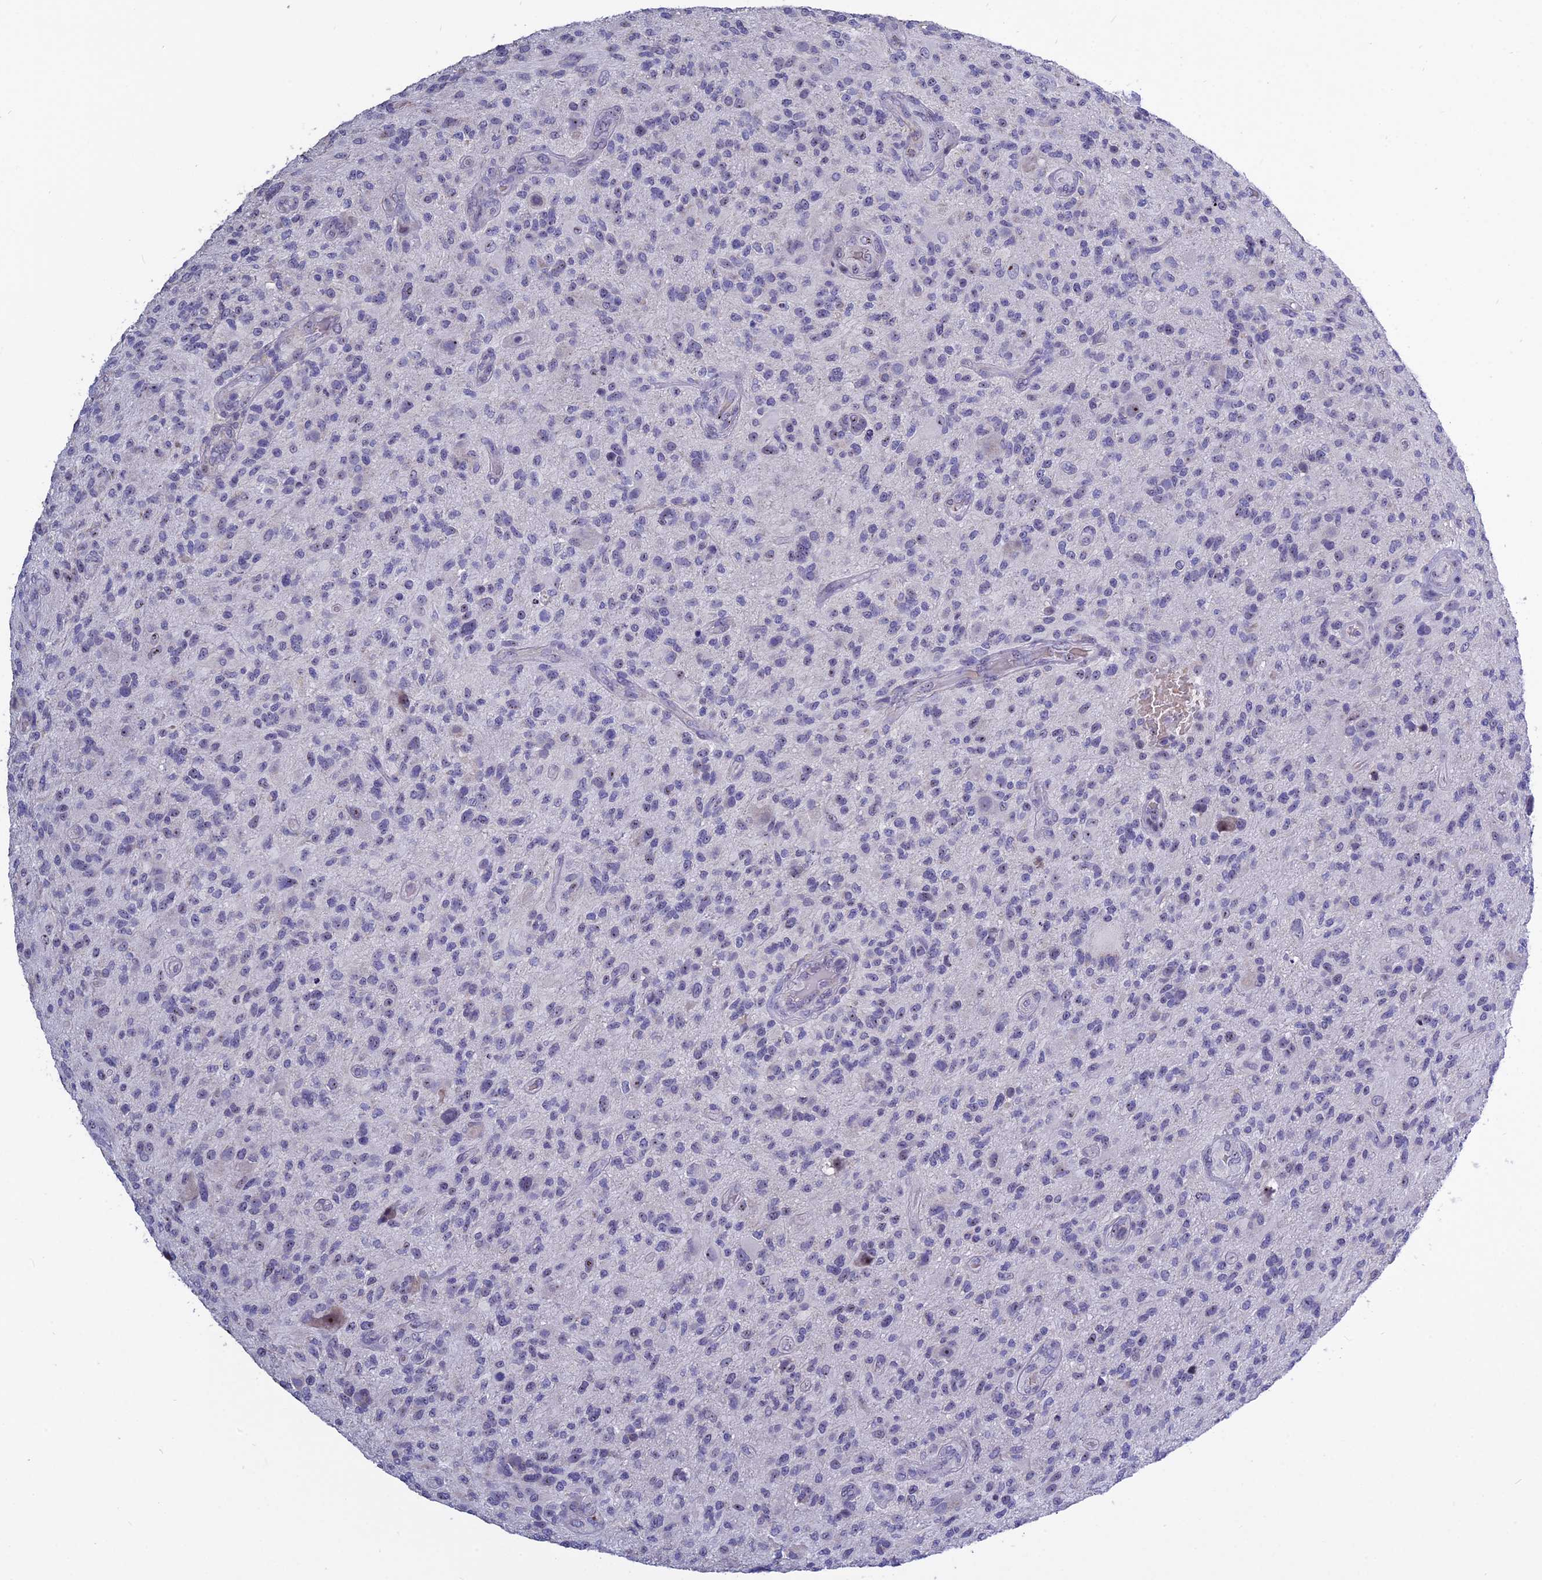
{"staining": {"intensity": "negative", "quantity": "none", "location": "none"}, "tissue": "glioma", "cell_type": "Tumor cells", "image_type": "cancer", "snomed": [{"axis": "morphology", "description": "Glioma, malignant, High grade"}, {"axis": "topography", "description": "Brain"}], "caption": "A high-resolution micrograph shows IHC staining of malignant glioma (high-grade), which shows no significant staining in tumor cells.", "gene": "KNOP1", "patient": {"sex": "male", "age": 47}}